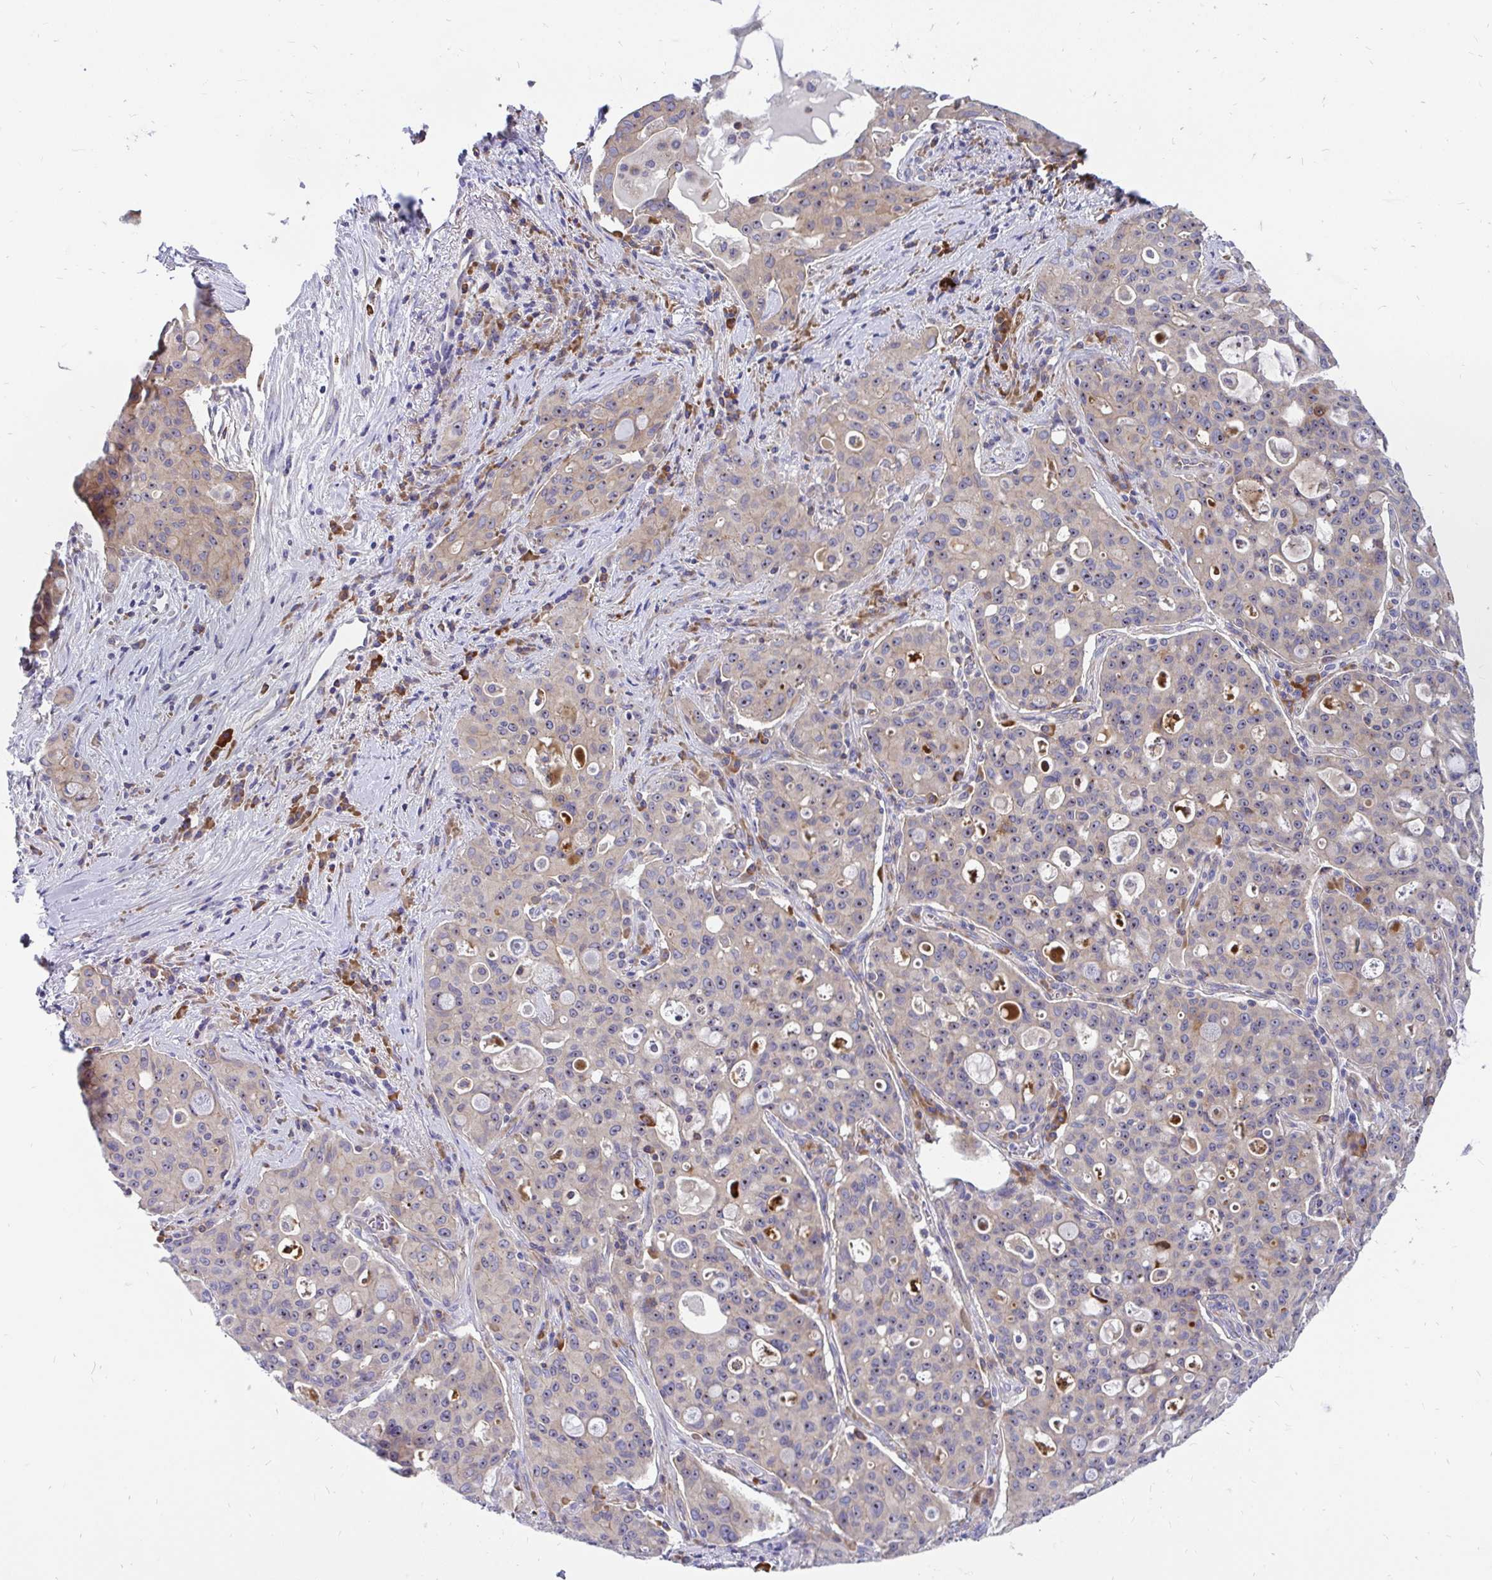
{"staining": {"intensity": "weak", "quantity": "<25%", "location": "cytoplasmic/membranous"}, "tissue": "lung cancer", "cell_type": "Tumor cells", "image_type": "cancer", "snomed": [{"axis": "morphology", "description": "Adenocarcinoma, NOS"}, {"axis": "topography", "description": "Lung"}], "caption": "An immunohistochemistry (IHC) histopathology image of adenocarcinoma (lung) is shown. There is no staining in tumor cells of adenocarcinoma (lung).", "gene": "LRRC26", "patient": {"sex": "female", "age": 44}}